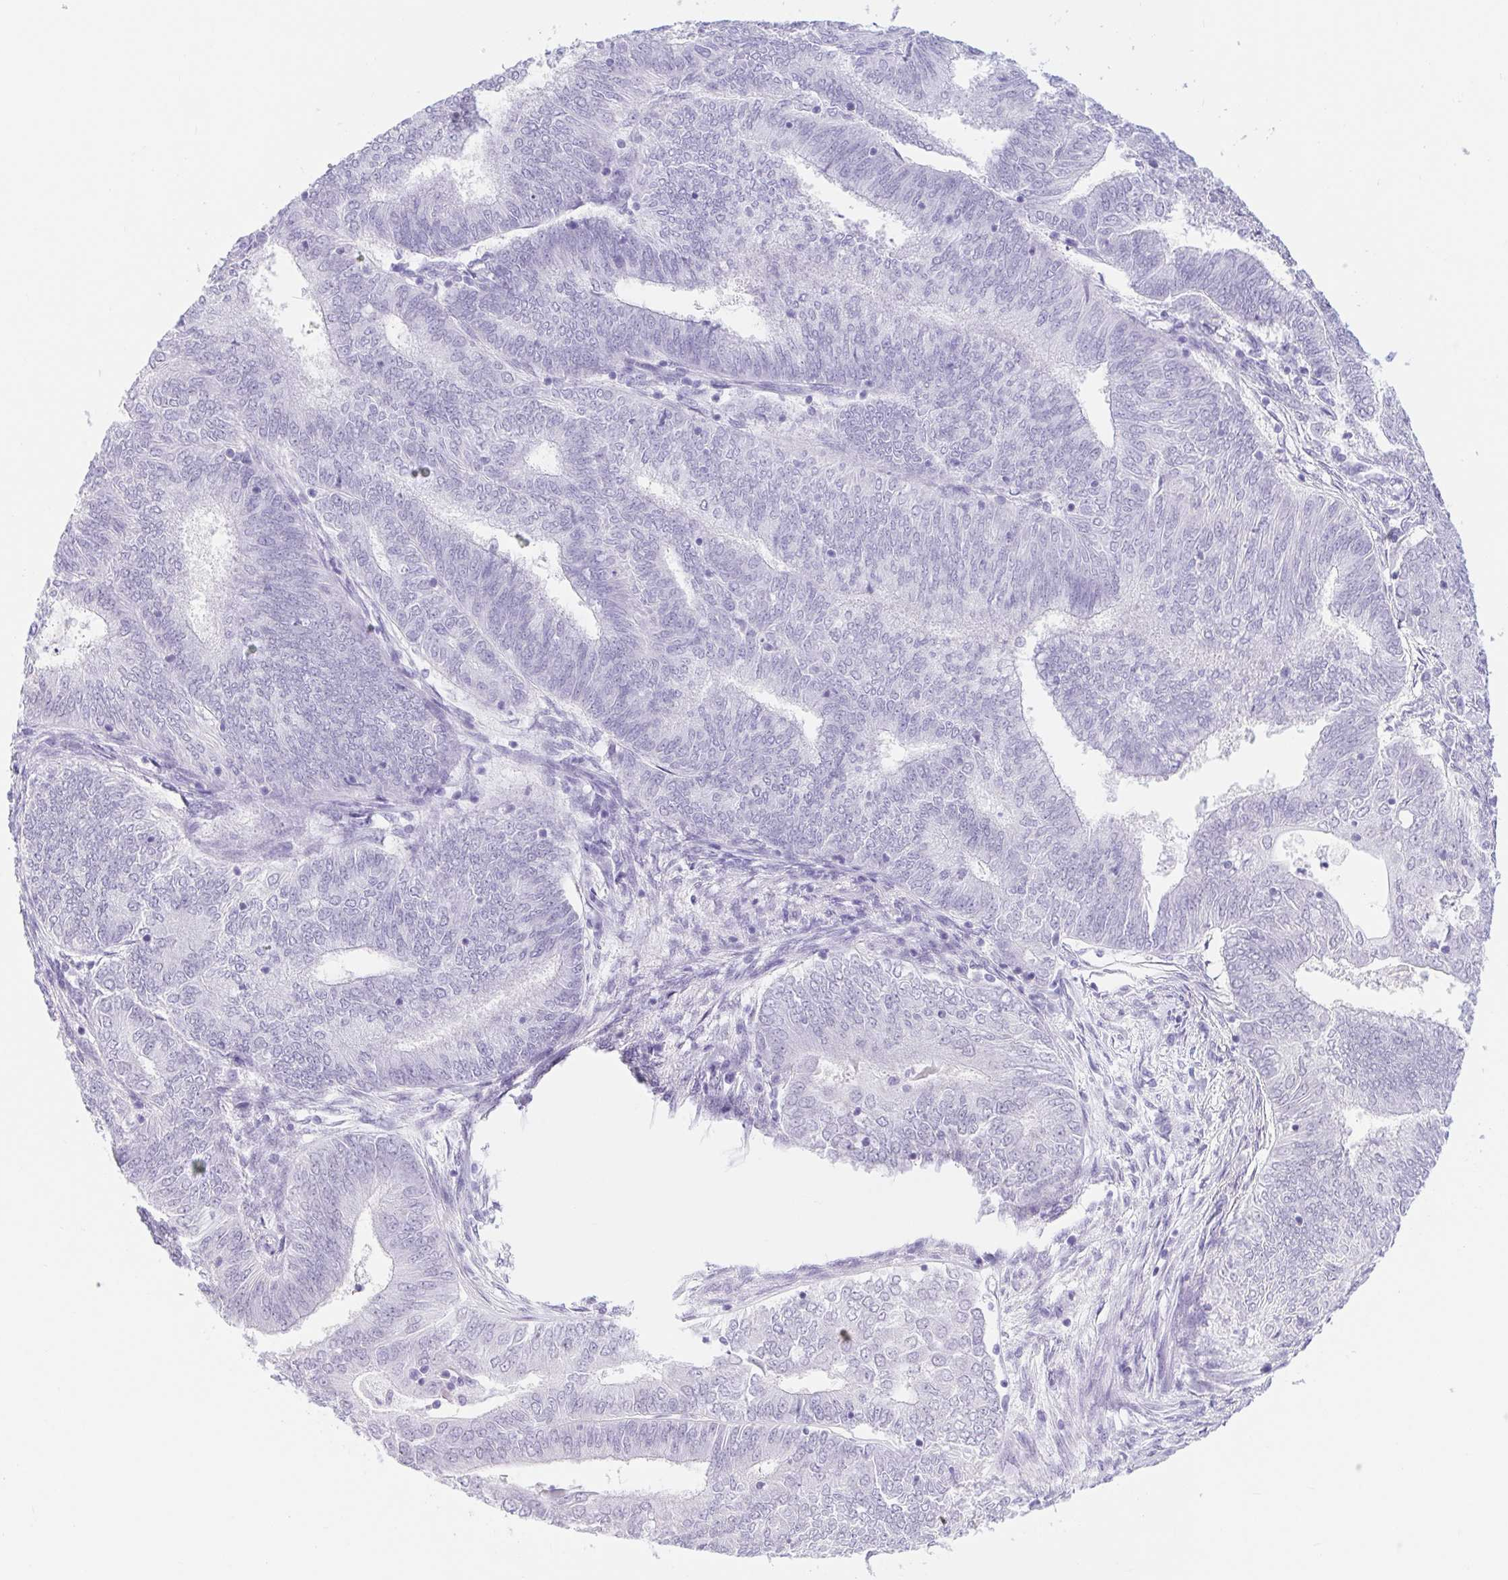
{"staining": {"intensity": "negative", "quantity": "none", "location": "none"}, "tissue": "endometrial cancer", "cell_type": "Tumor cells", "image_type": "cancer", "snomed": [{"axis": "morphology", "description": "Adenocarcinoma, NOS"}, {"axis": "topography", "description": "Endometrium"}], "caption": "Tumor cells show no significant staining in endometrial adenocarcinoma.", "gene": "CAND1", "patient": {"sex": "female", "age": 62}}